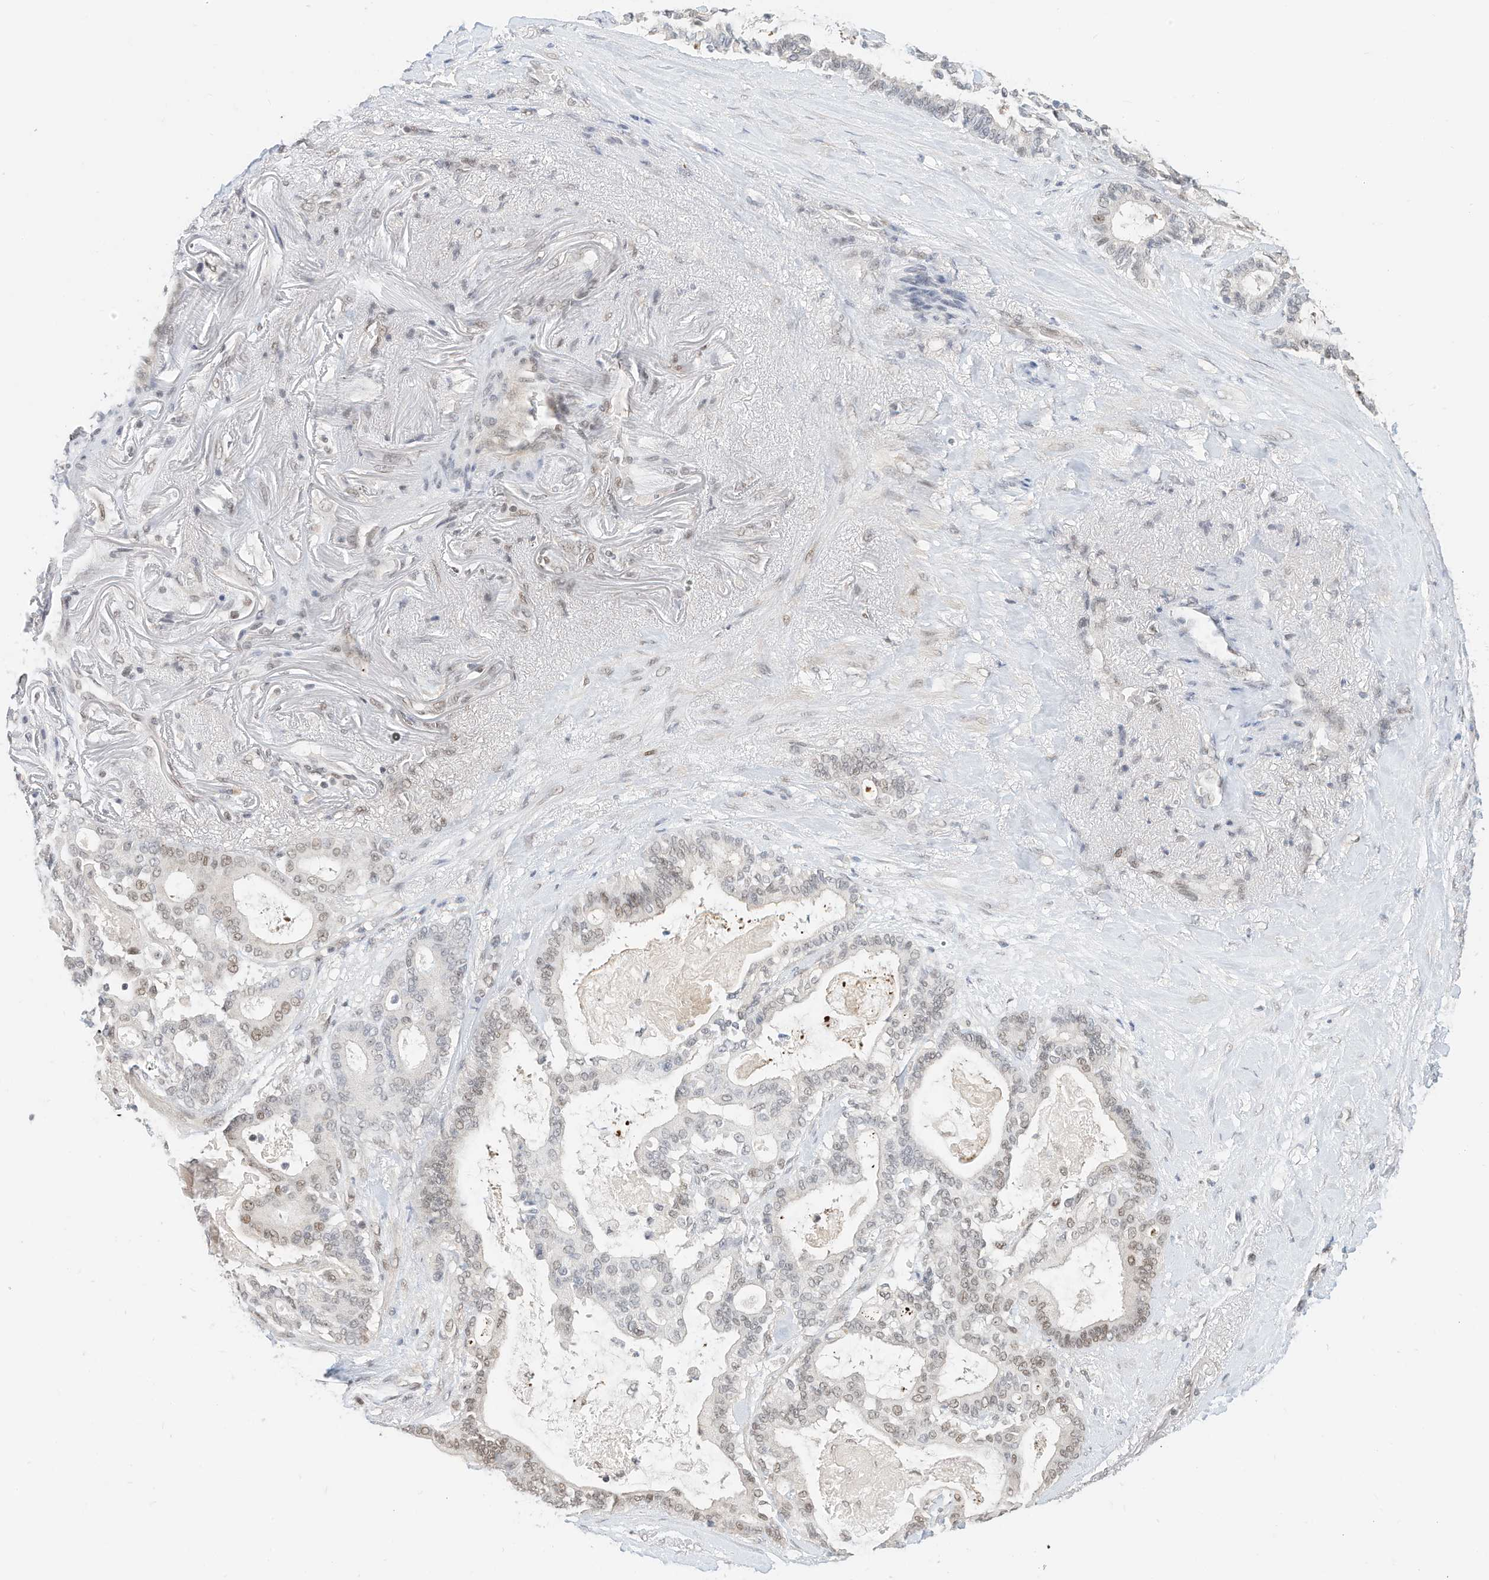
{"staining": {"intensity": "moderate", "quantity": "25%-75%", "location": "nuclear"}, "tissue": "pancreatic cancer", "cell_type": "Tumor cells", "image_type": "cancer", "snomed": [{"axis": "morphology", "description": "Adenocarcinoma, NOS"}, {"axis": "topography", "description": "Pancreas"}], "caption": "This image reveals adenocarcinoma (pancreatic) stained with IHC to label a protein in brown. The nuclear of tumor cells show moderate positivity for the protein. Nuclei are counter-stained blue.", "gene": "OGT", "patient": {"sex": "male", "age": 63}}